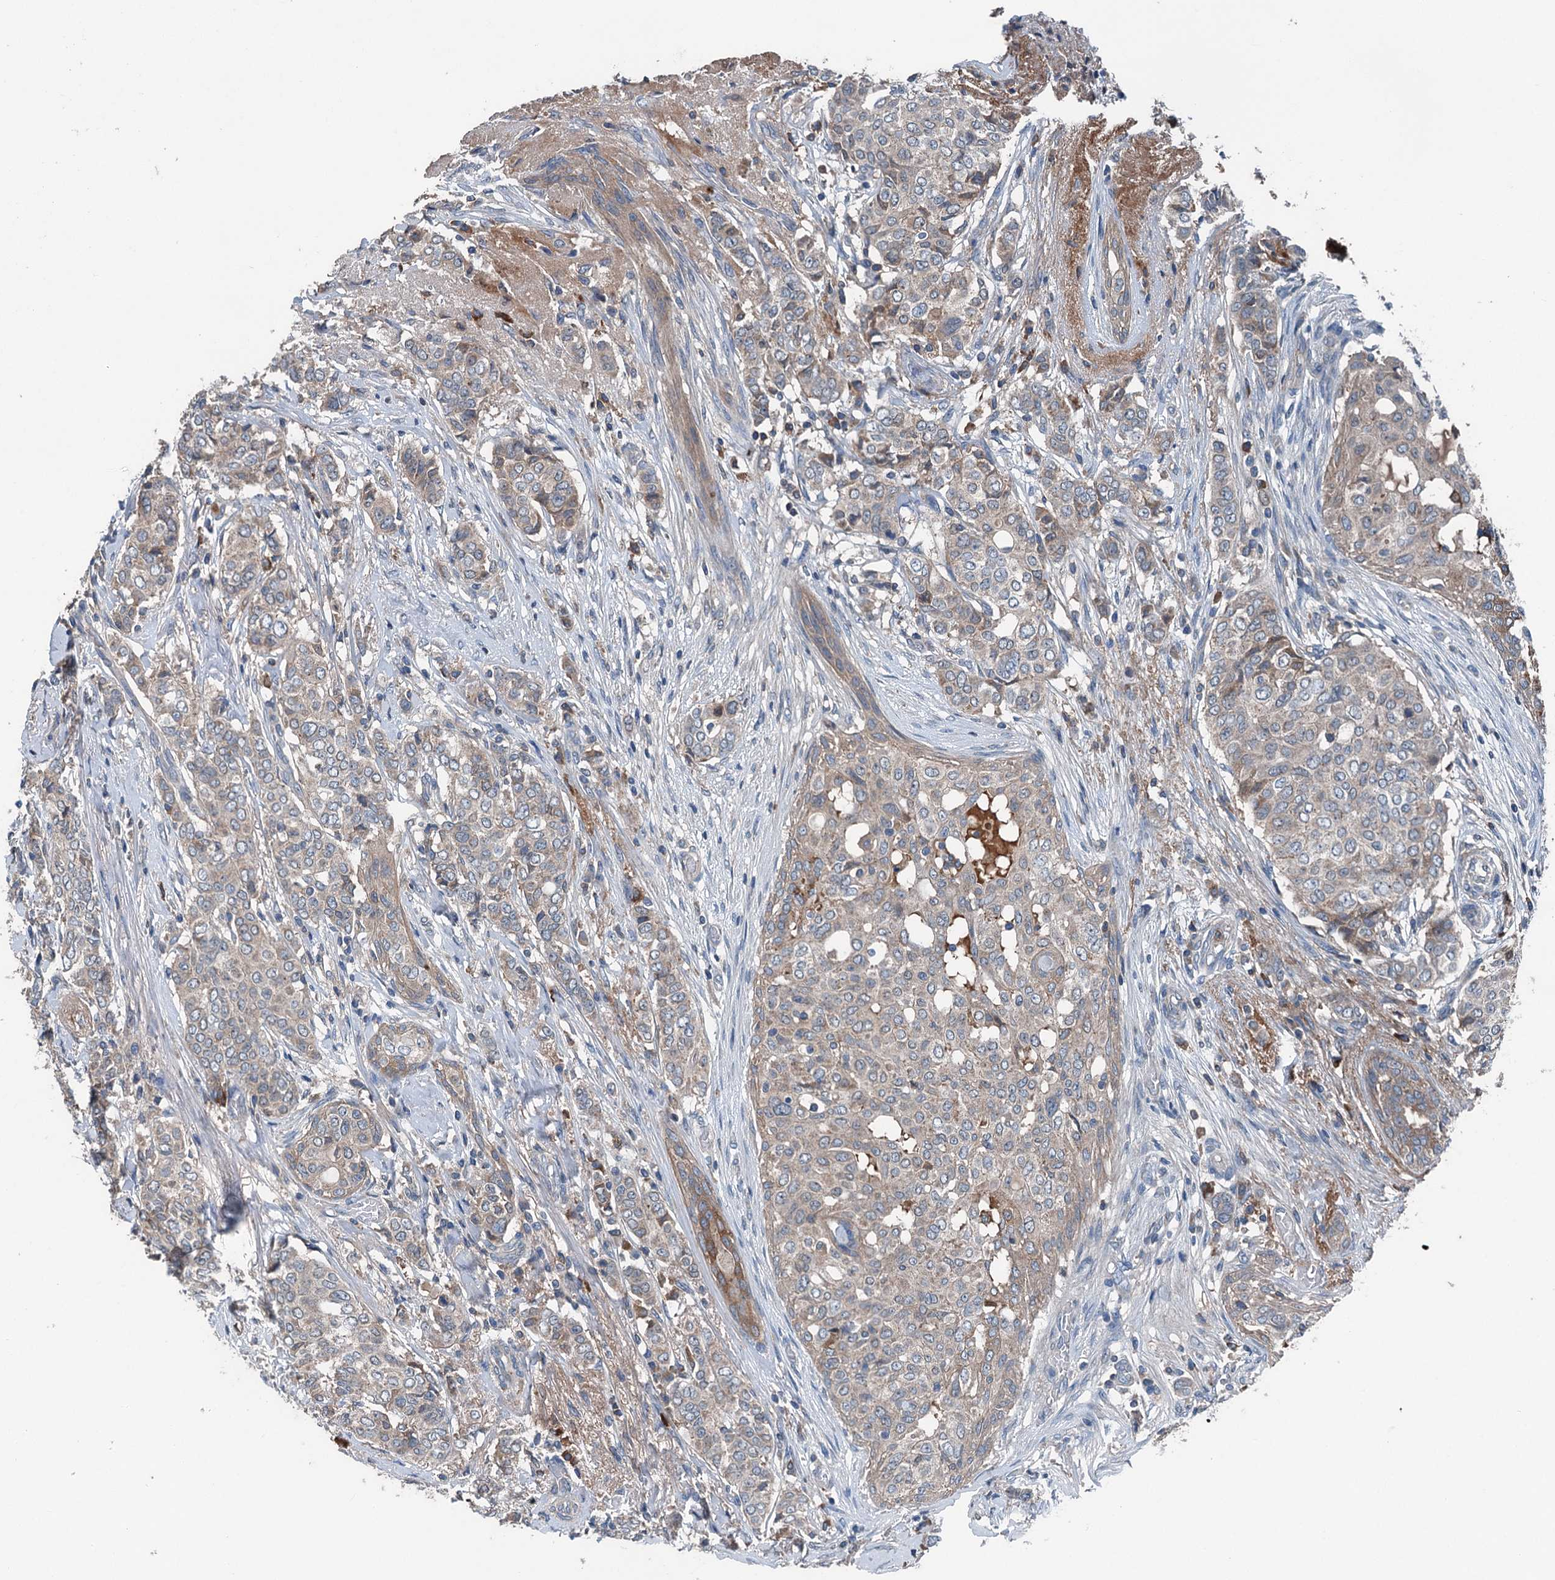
{"staining": {"intensity": "negative", "quantity": "none", "location": "none"}, "tissue": "breast cancer", "cell_type": "Tumor cells", "image_type": "cancer", "snomed": [{"axis": "morphology", "description": "Lobular carcinoma"}, {"axis": "topography", "description": "Breast"}], "caption": "Tumor cells are negative for protein expression in human breast cancer (lobular carcinoma).", "gene": "PDSS1", "patient": {"sex": "female", "age": 51}}